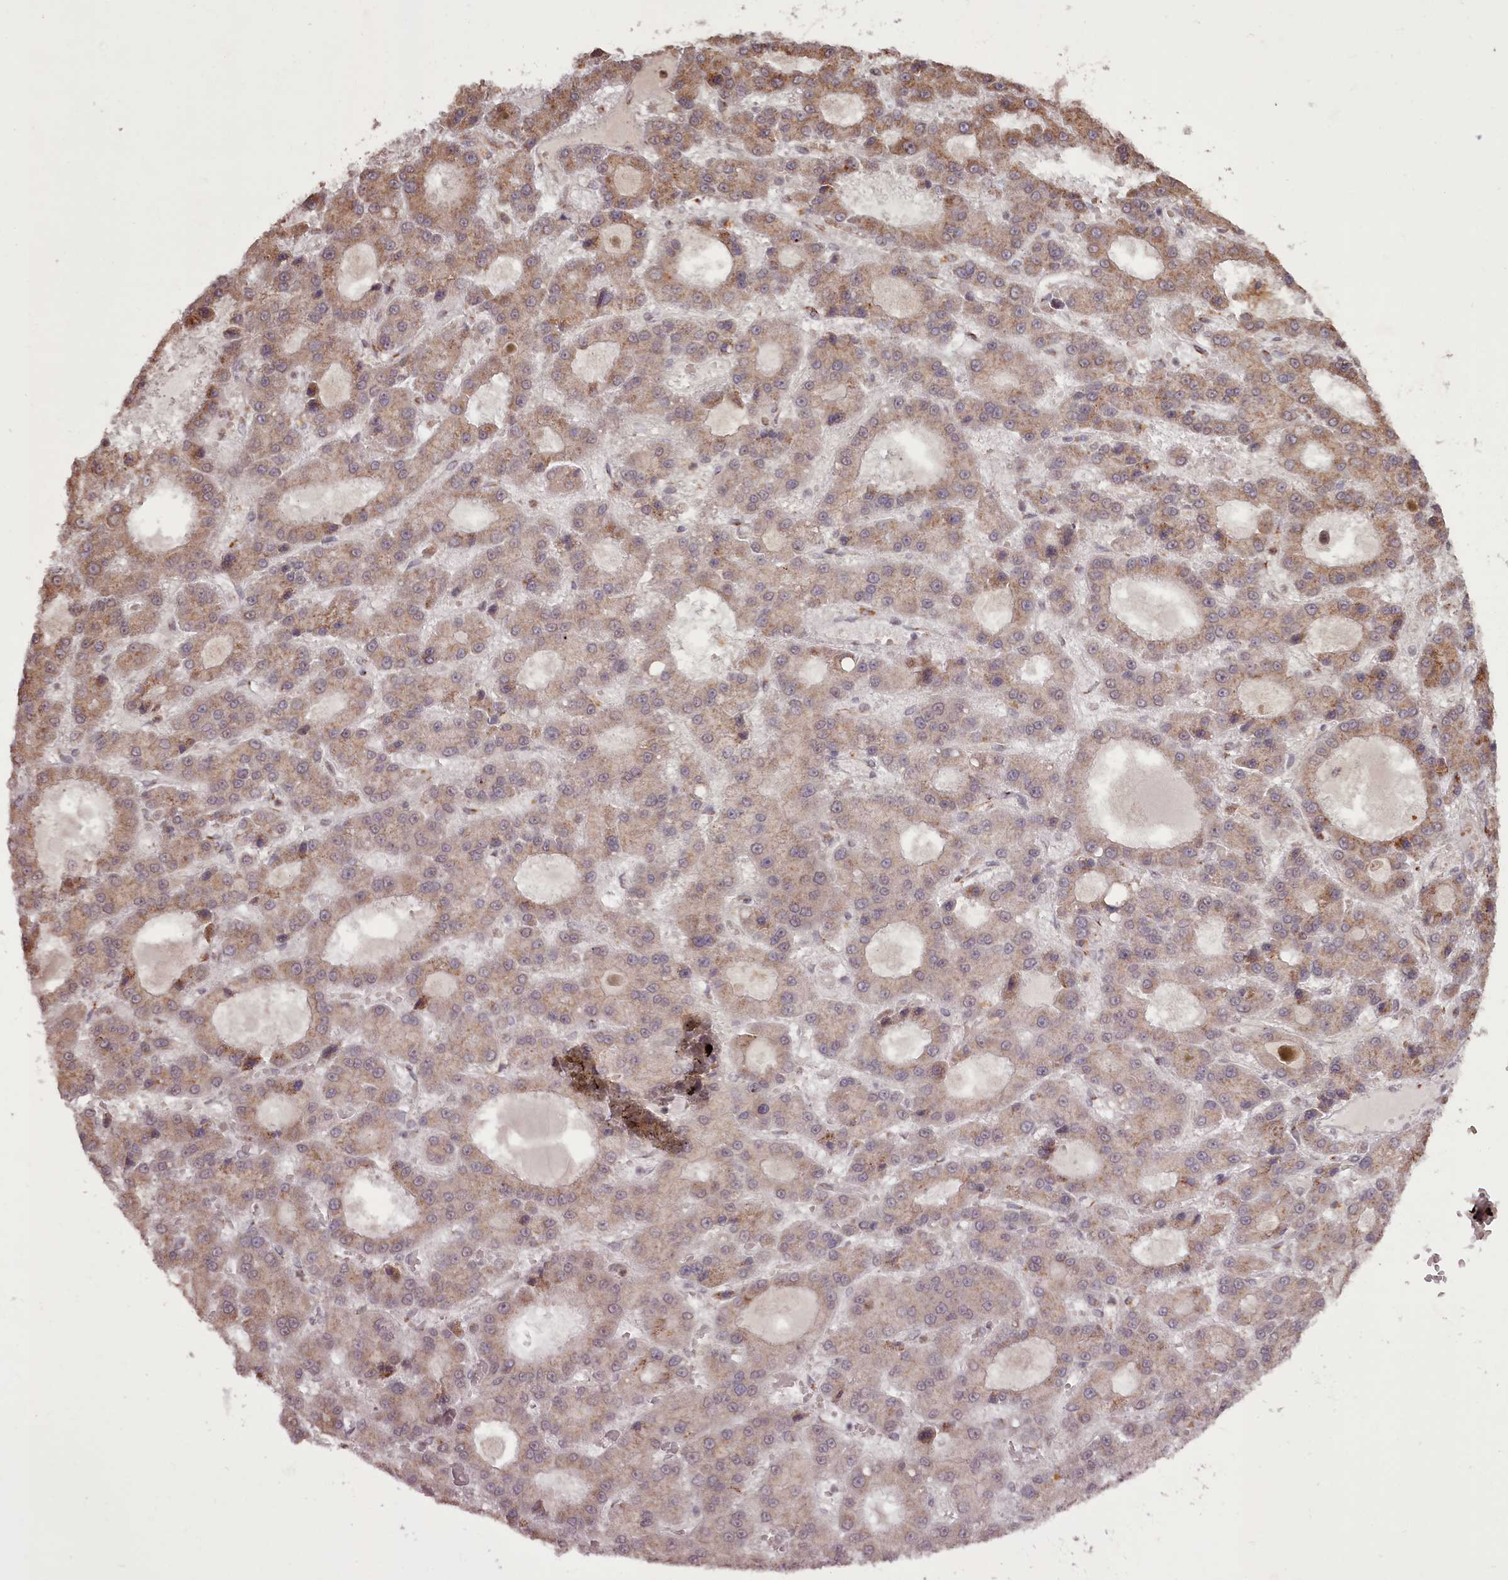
{"staining": {"intensity": "weak", "quantity": ">75%", "location": "cytoplasmic/membranous"}, "tissue": "liver cancer", "cell_type": "Tumor cells", "image_type": "cancer", "snomed": [{"axis": "morphology", "description": "Carcinoma, Hepatocellular, NOS"}, {"axis": "topography", "description": "Liver"}], "caption": "Protein expression analysis of liver cancer displays weak cytoplasmic/membranous expression in approximately >75% of tumor cells.", "gene": "CEP83", "patient": {"sex": "male", "age": 70}}